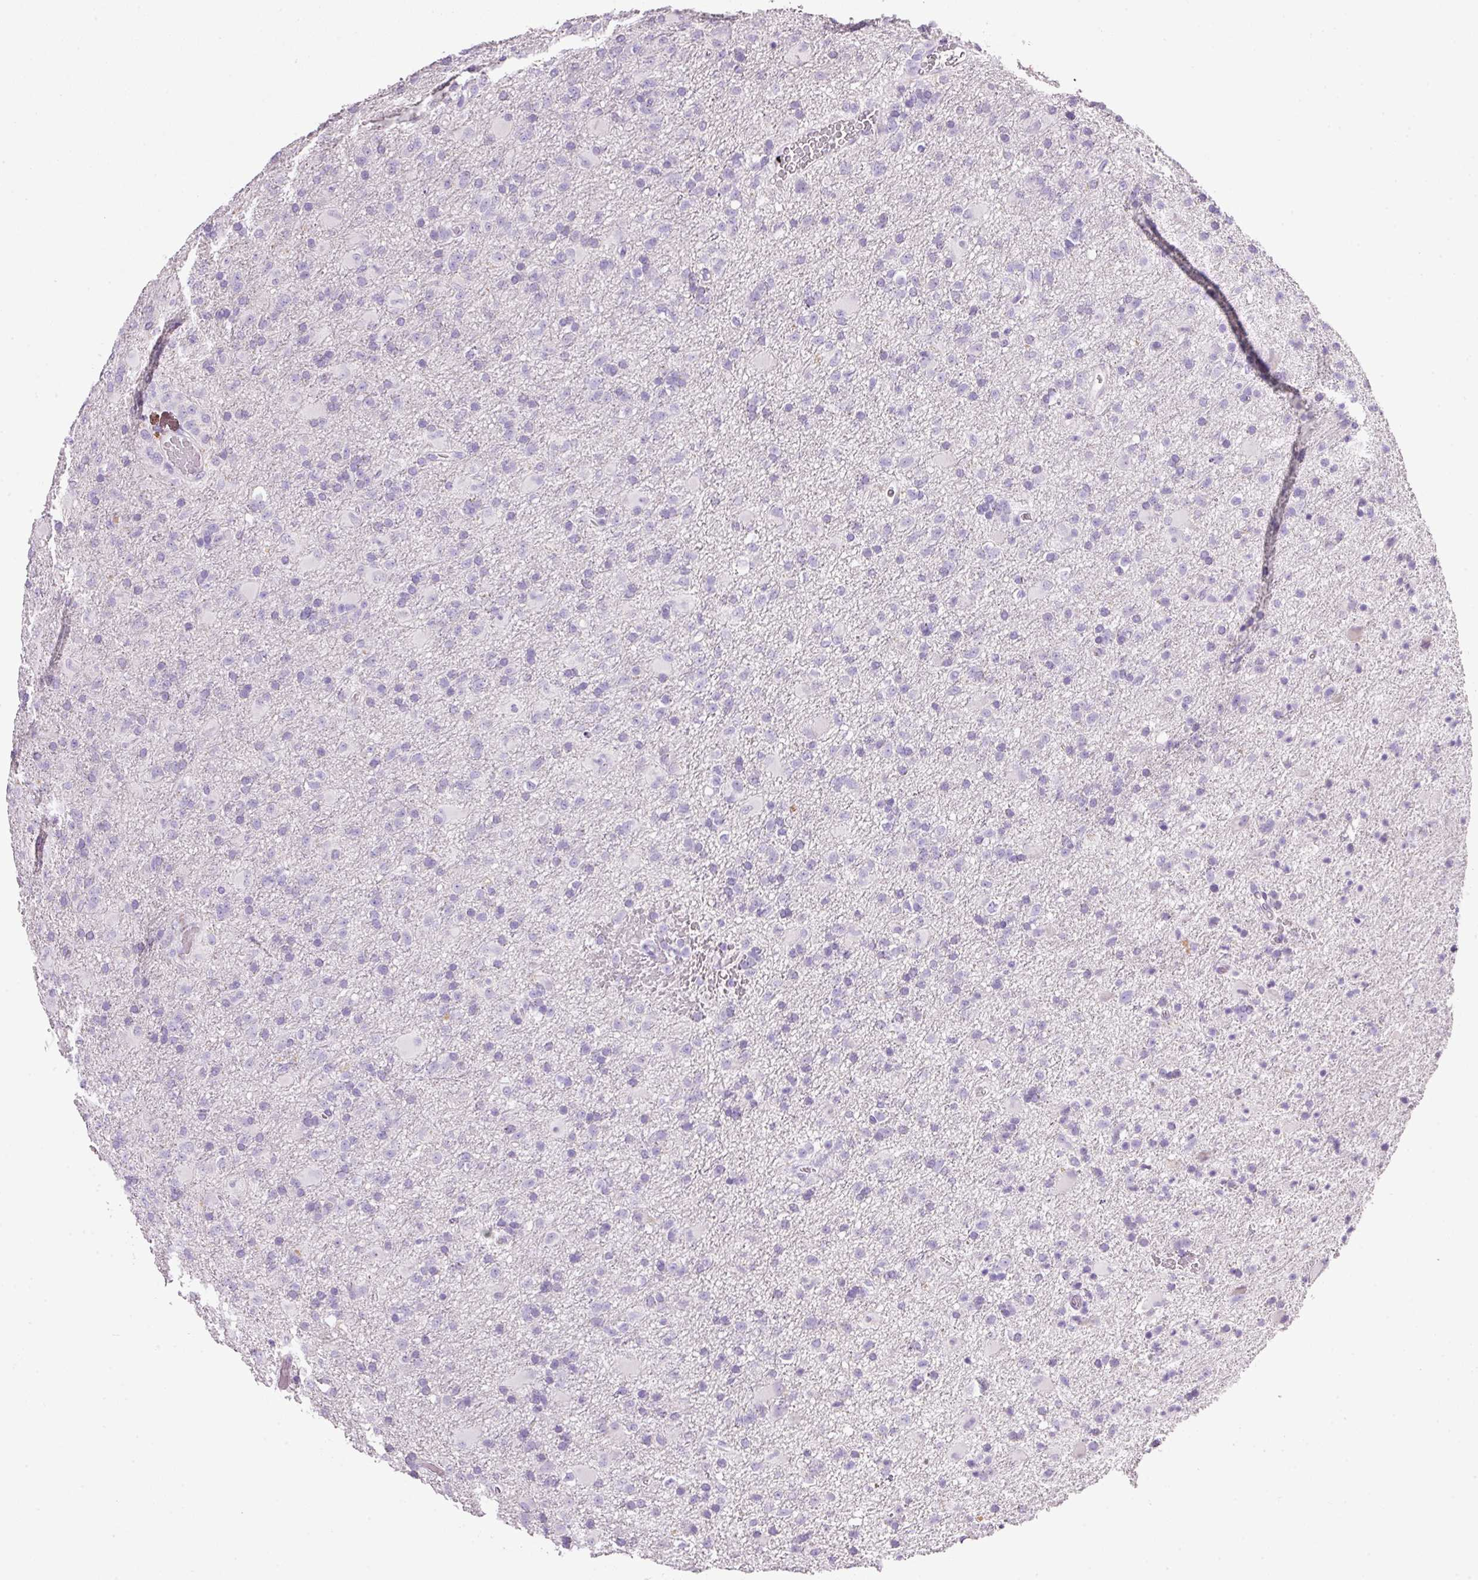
{"staining": {"intensity": "negative", "quantity": "none", "location": "none"}, "tissue": "glioma", "cell_type": "Tumor cells", "image_type": "cancer", "snomed": [{"axis": "morphology", "description": "Glioma, malignant, Low grade"}, {"axis": "topography", "description": "Brain"}], "caption": "The micrograph shows no significant staining in tumor cells of malignant low-grade glioma.", "gene": "BSND", "patient": {"sex": "male", "age": 65}}